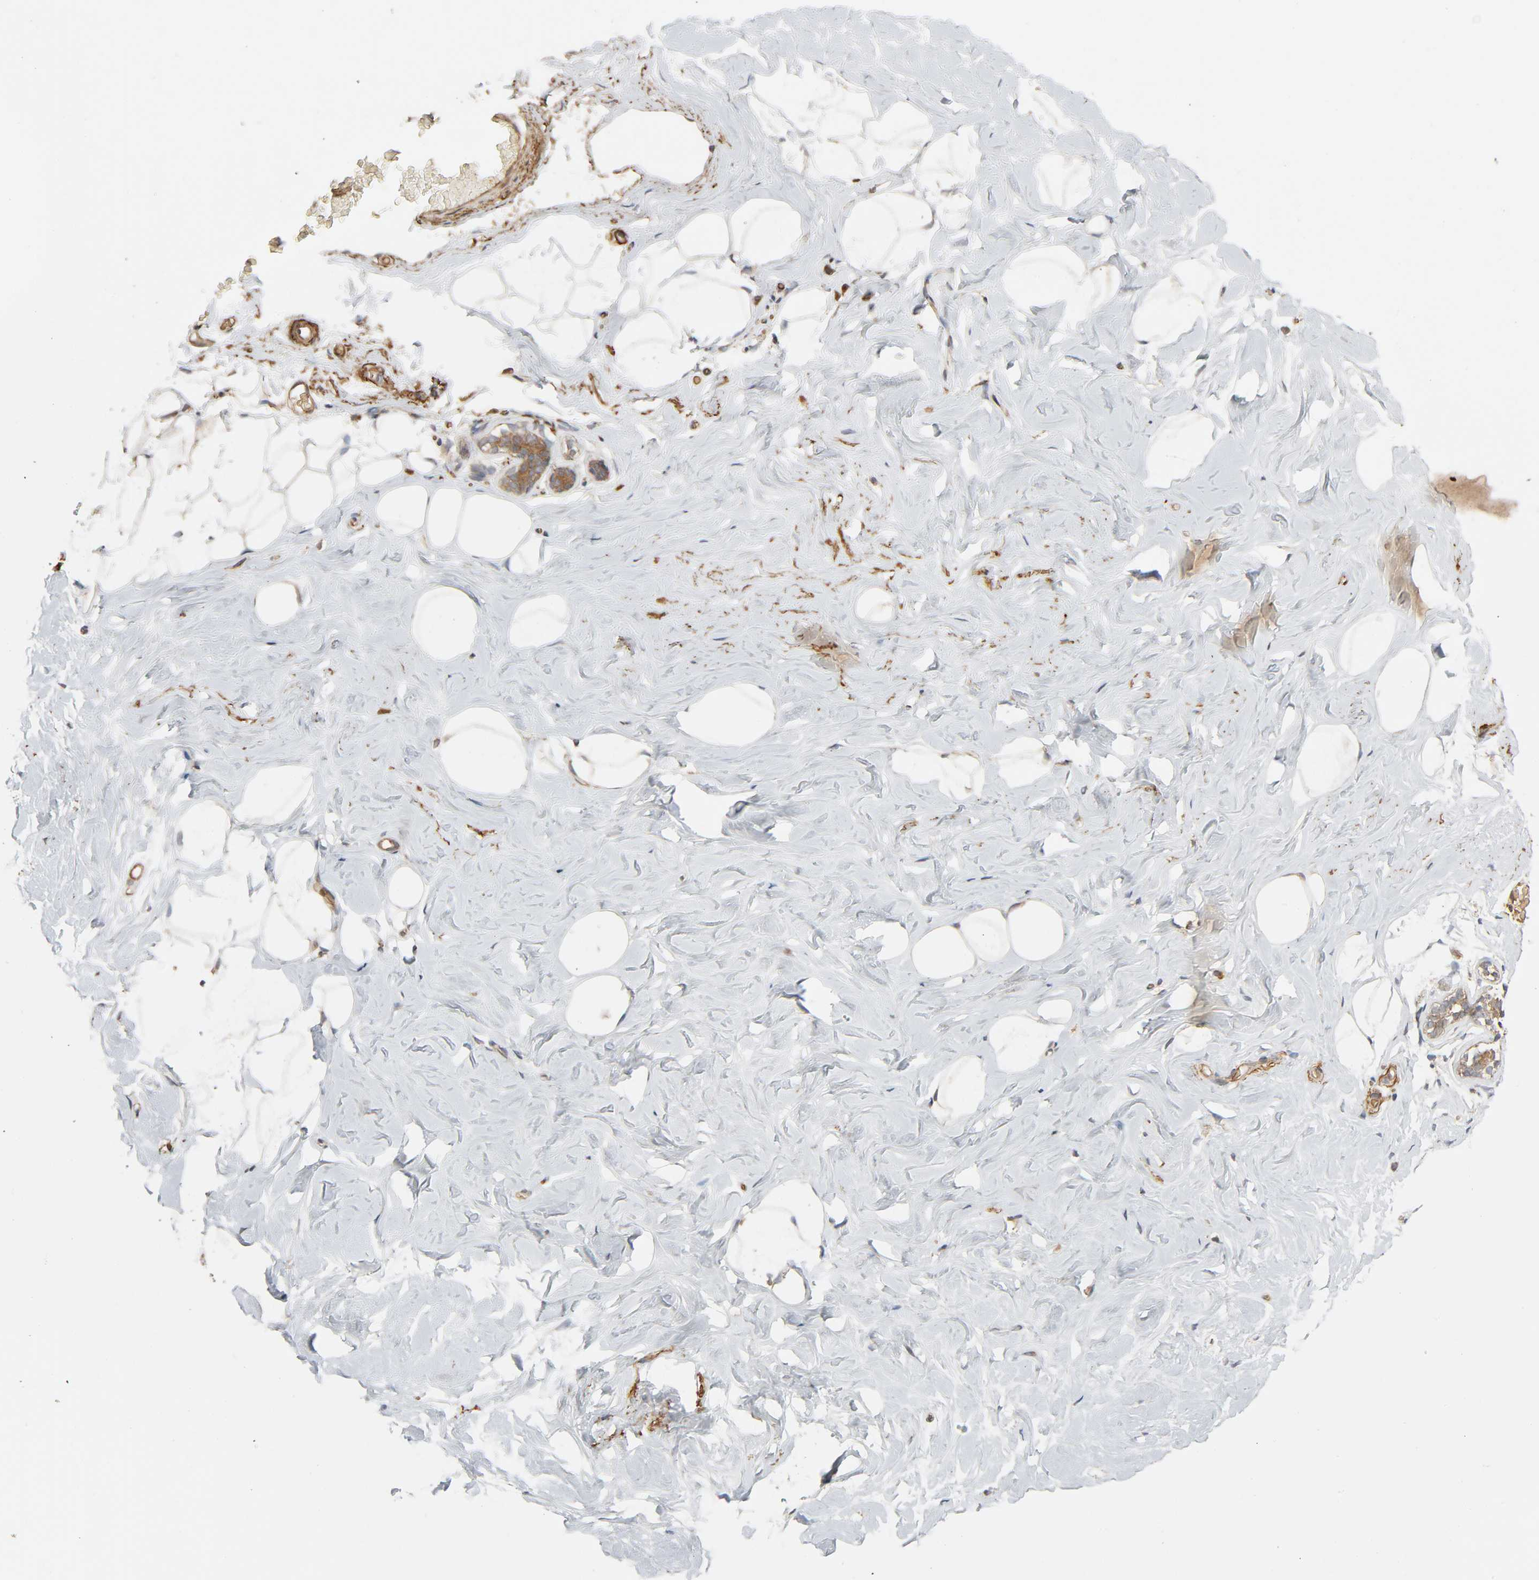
{"staining": {"intensity": "negative", "quantity": "none", "location": "none"}, "tissue": "breast", "cell_type": "Adipocytes", "image_type": "normal", "snomed": [{"axis": "morphology", "description": "Normal tissue, NOS"}, {"axis": "topography", "description": "Breast"}, {"axis": "topography", "description": "Soft tissue"}], "caption": "Immunohistochemistry (IHC) histopathology image of unremarkable breast: human breast stained with DAB (3,3'-diaminobenzidine) reveals no significant protein positivity in adipocytes.", "gene": "SGSM1", "patient": {"sex": "female", "age": 75}}